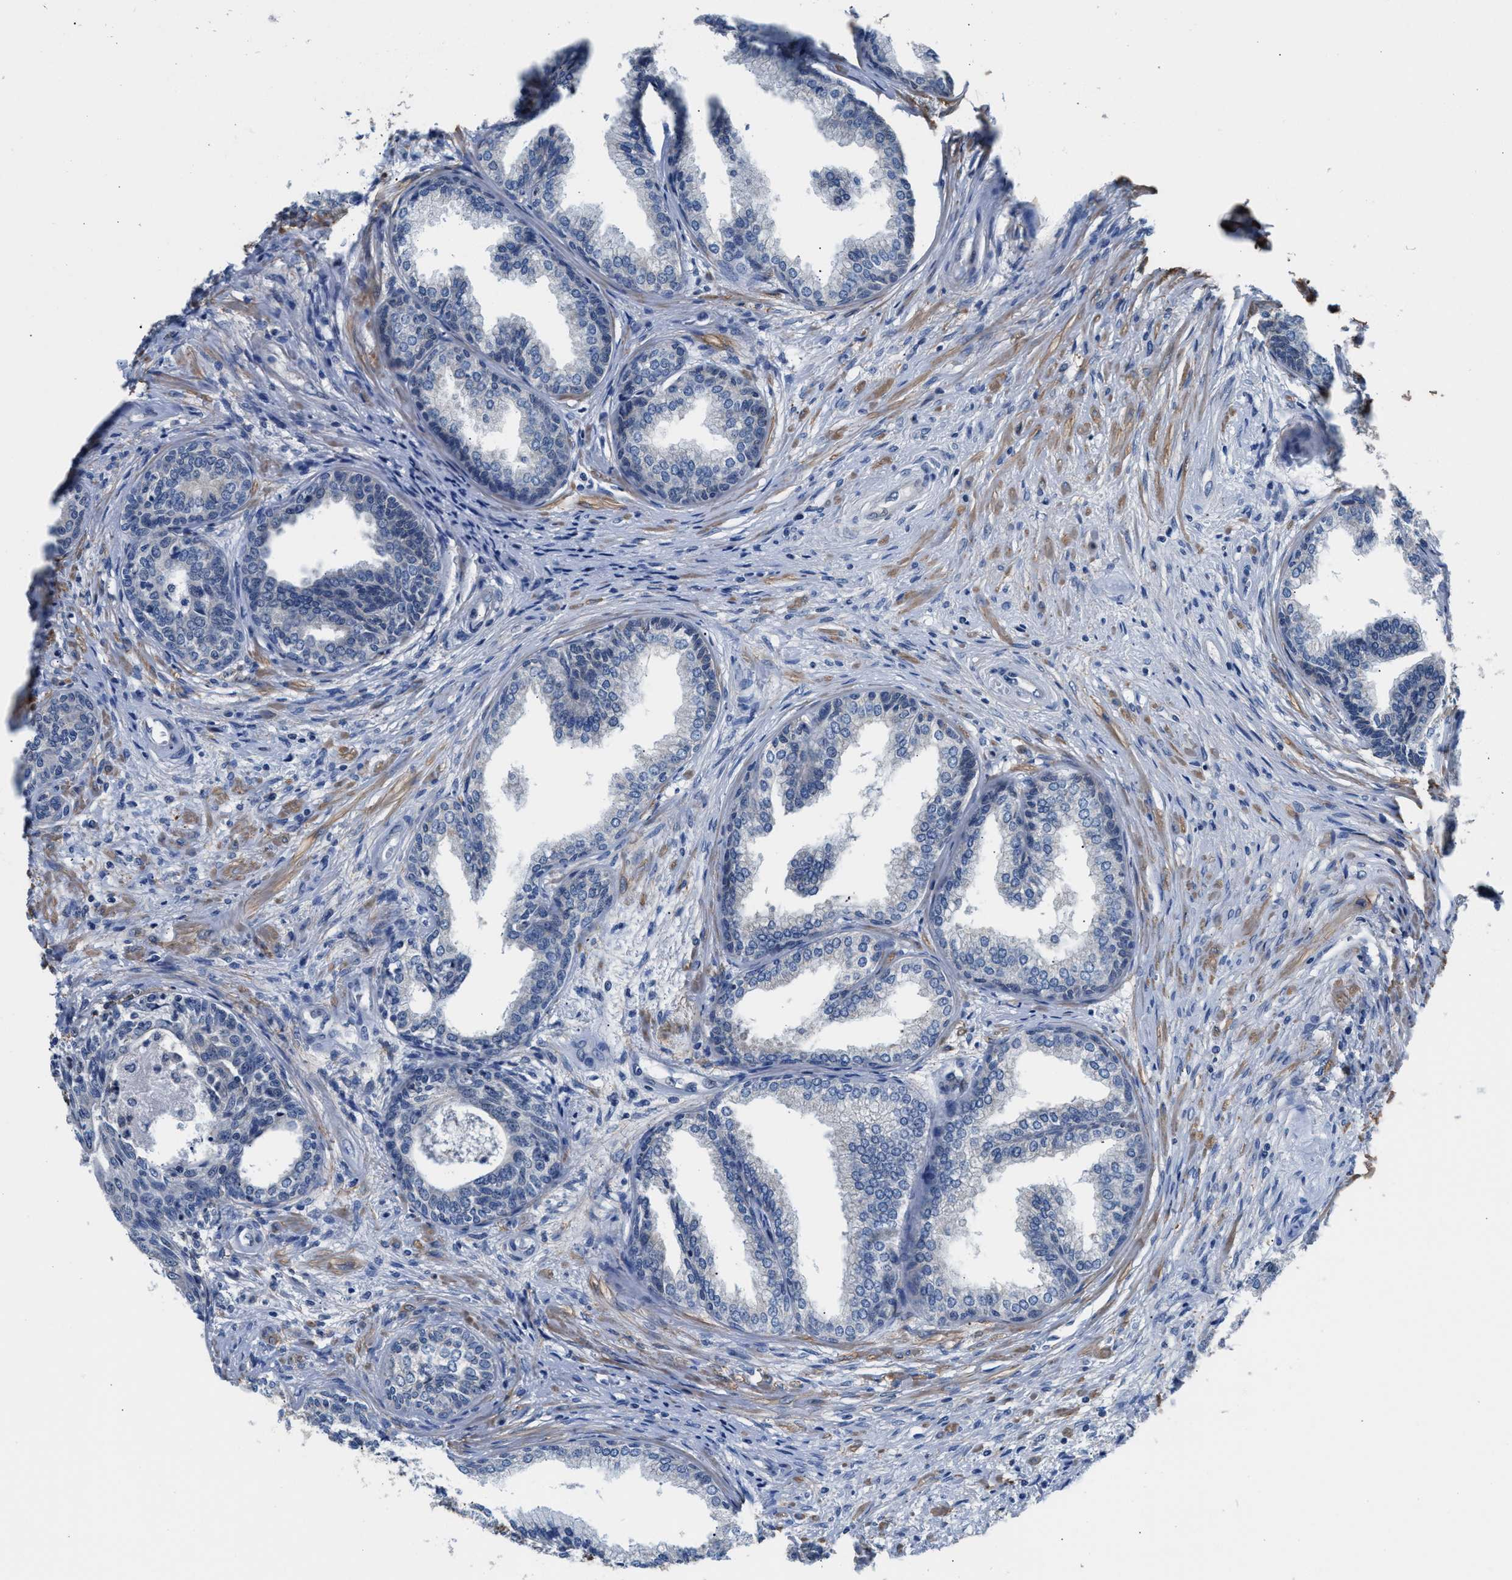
{"staining": {"intensity": "negative", "quantity": "none", "location": "none"}, "tissue": "prostate", "cell_type": "Glandular cells", "image_type": "normal", "snomed": [{"axis": "morphology", "description": "Normal tissue, NOS"}, {"axis": "topography", "description": "Prostate"}], "caption": "This is a photomicrograph of immunohistochemistry (IHC) staining of normal prostate, which shows no staining in glandular cells.", "gene": "MYH3", "patient": {"sex": "male", "age": 76}}